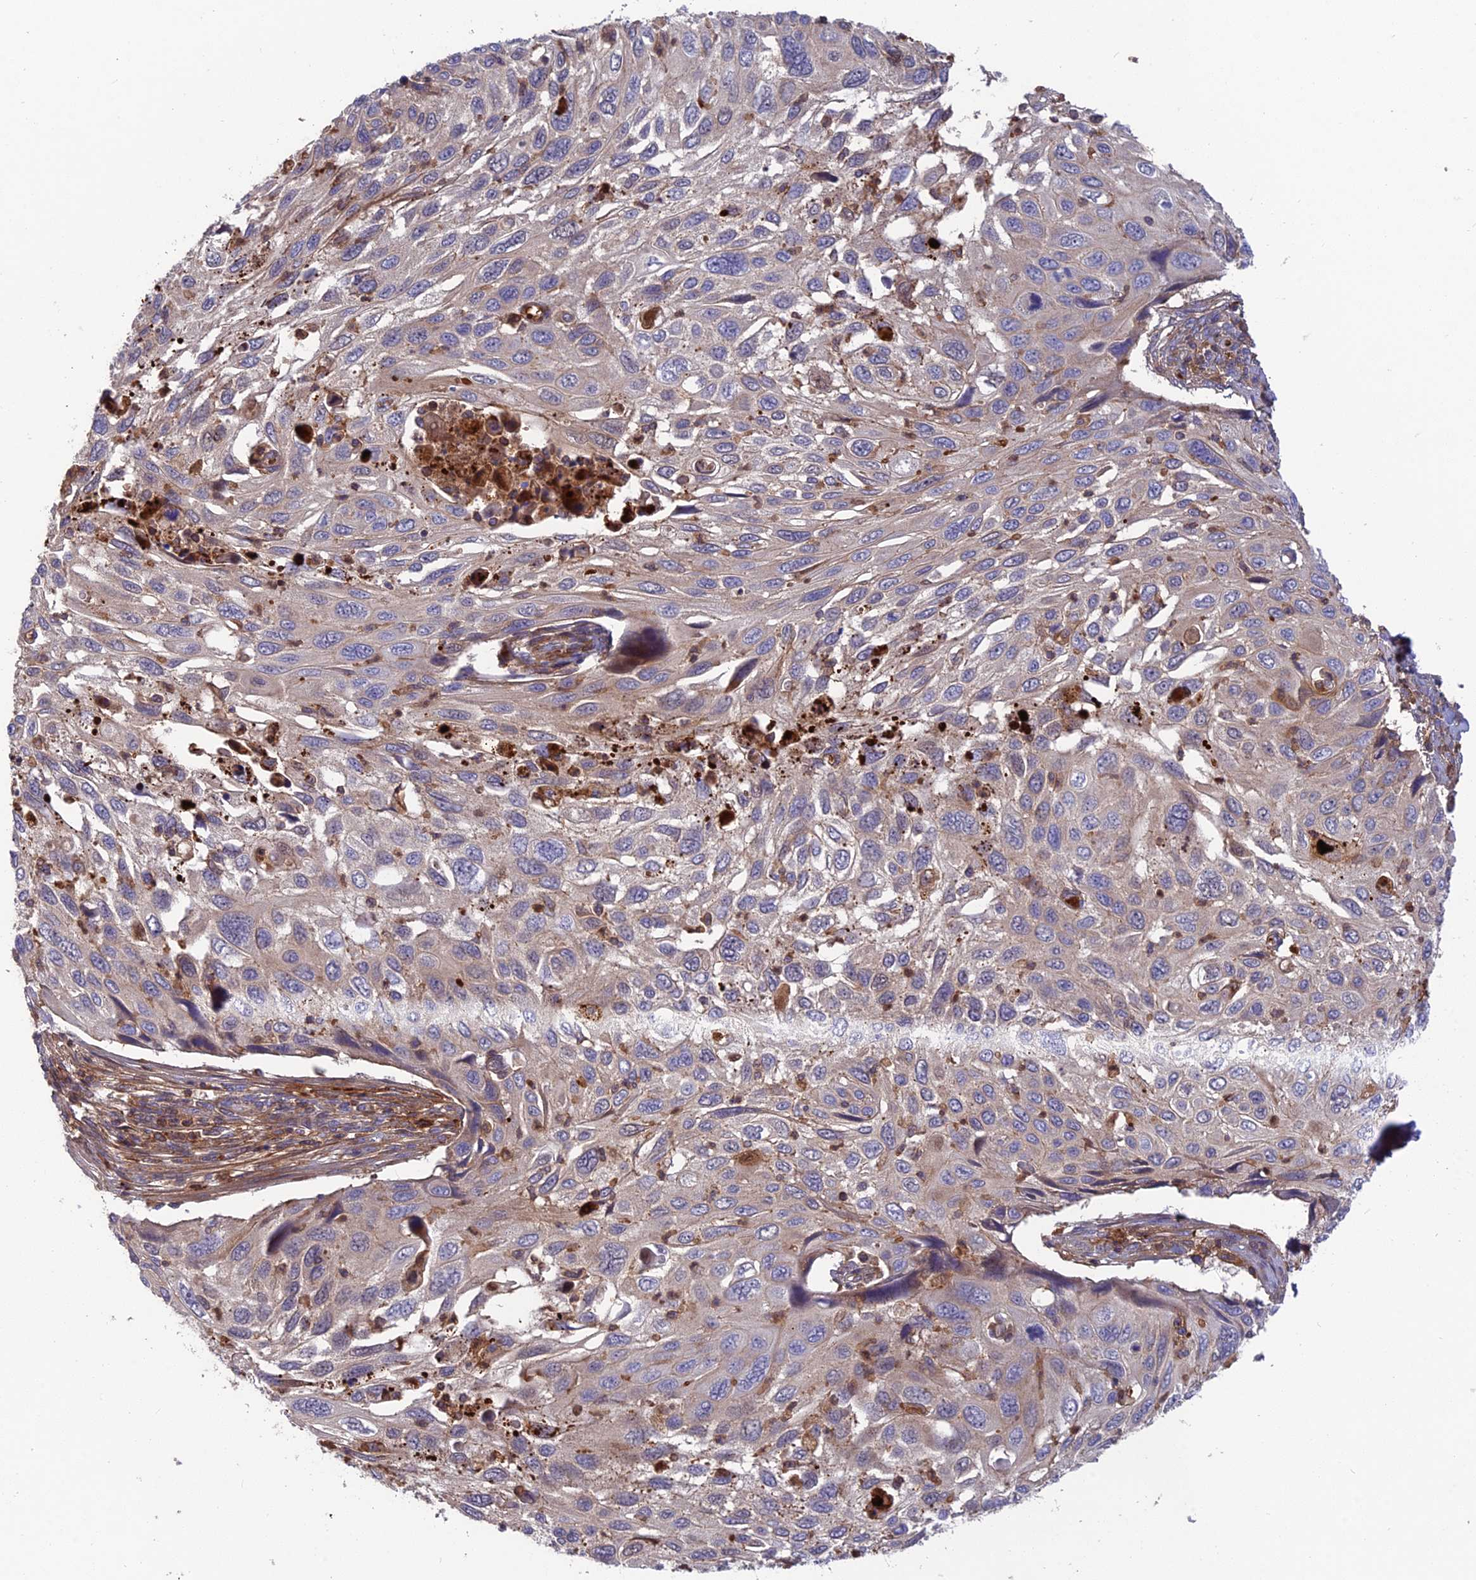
{"staining": {"intensity": "negative", "quantity": "none", "location": "none"}, "tissue": "cervical cancer", "cell_type": "Tumor cells", "image_type": "cancer", "snomed": [{"axis": "morphology", "description": "Squamous cell carcinoma, NOS"}, {"axis": "topography", "description": "Cervix"}], "caption": "This is an IHC image of cervical cancer. There is no positivity in tumor cells.", "gene": "CPNE7", "patient": {"sex": "female", "age": 70}}